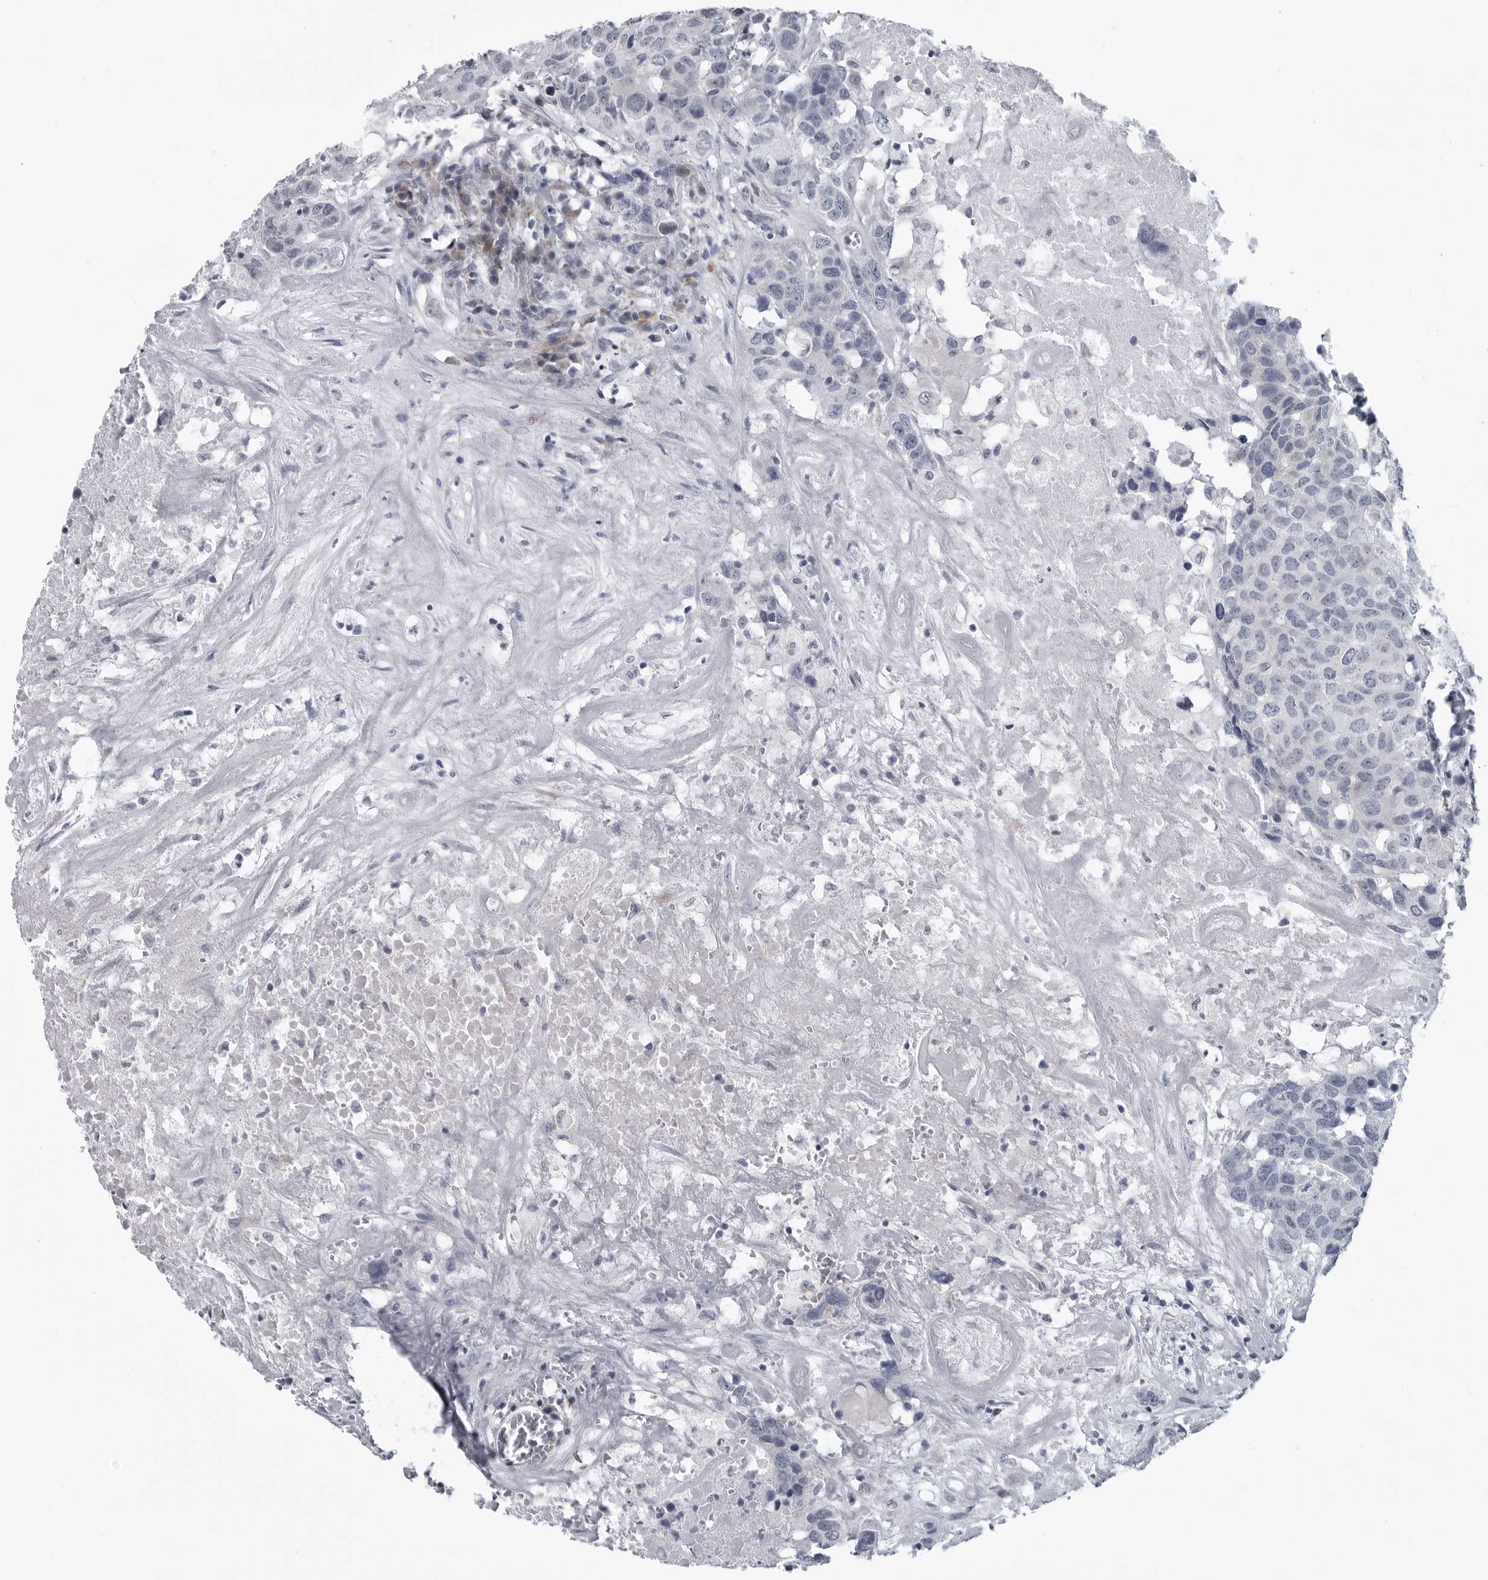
{"staining": {"intensity": "negative", "quantity": "none", "location": "none"}, "tissue": "head and neck cancer", "cell_type": "Tumor cells", "image_type": "cancer", "snomed": [{"axis": "morphology", "description": "Squamous cell carcinoma, NOS"}, {"axis": "topography", "description": "Head-Neck"}], "caption": "High magnification brightfield microscopy of squamous cell carcinoma (head and neck) stained with DAB (brown) and counterstained with hematoxylin (blue): tumor cells show no significant positivity.", "gene": "MYOC", "patient": {"sex": "male", "age": 66}}